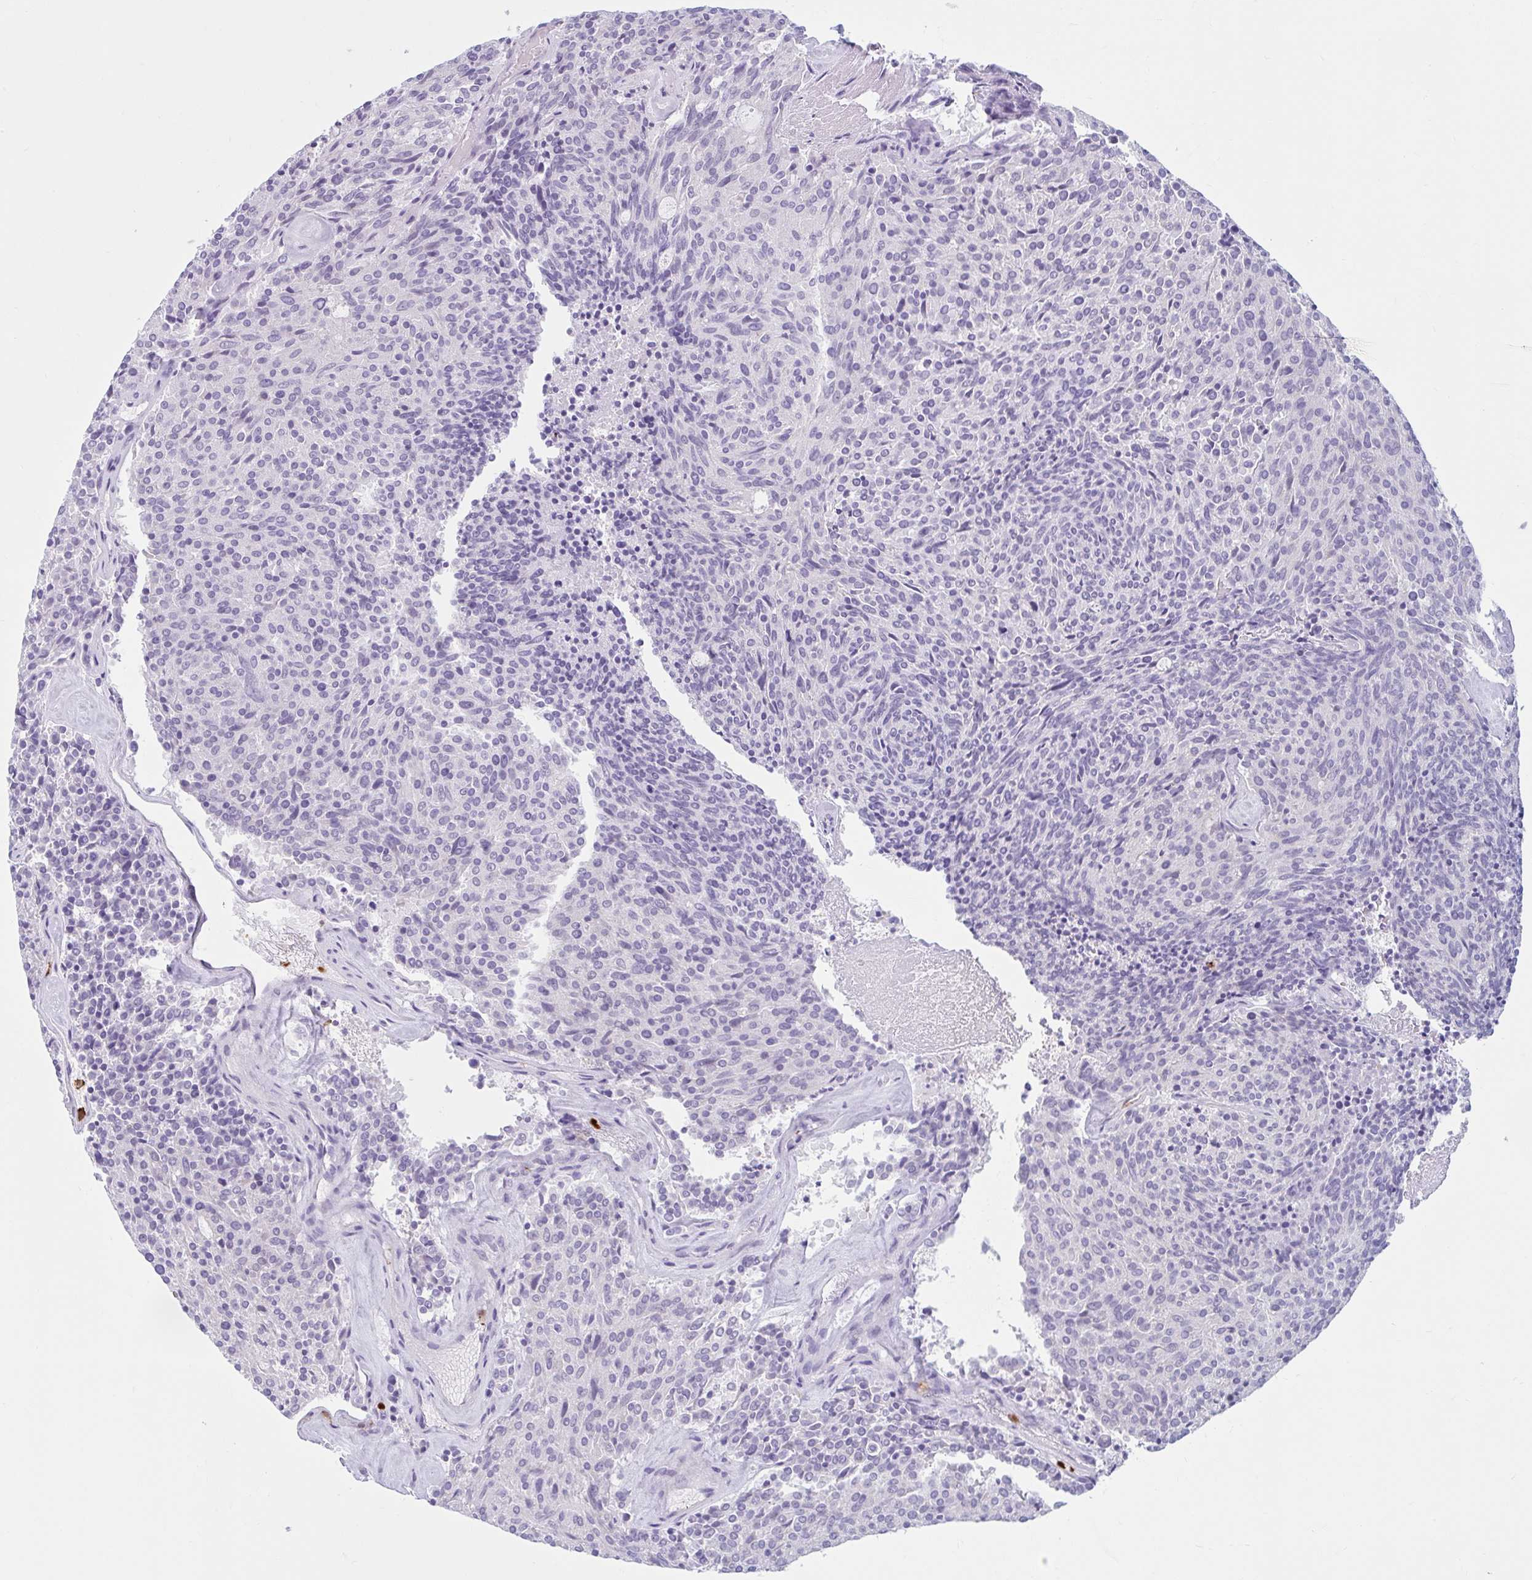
{"staining": {"intensity": "negative", "quantity": "none", "location": "none"}, "tissue": "carcinoid", "cell_type": "Tumor cells", "image_type": "cancer", "snomed": [{"axis": "morphology", "description": "Carcinoid, malignant, NOS"}, {"axis": "topography", "description": "Pancreas"}], "caption": "Immunohistochemistry micrograph of human carcinoid stained for a protein (brown), which shows no expression in tumor cells.", "gene": "CEP120", "patient": {"sex": "female", "age": 54}}